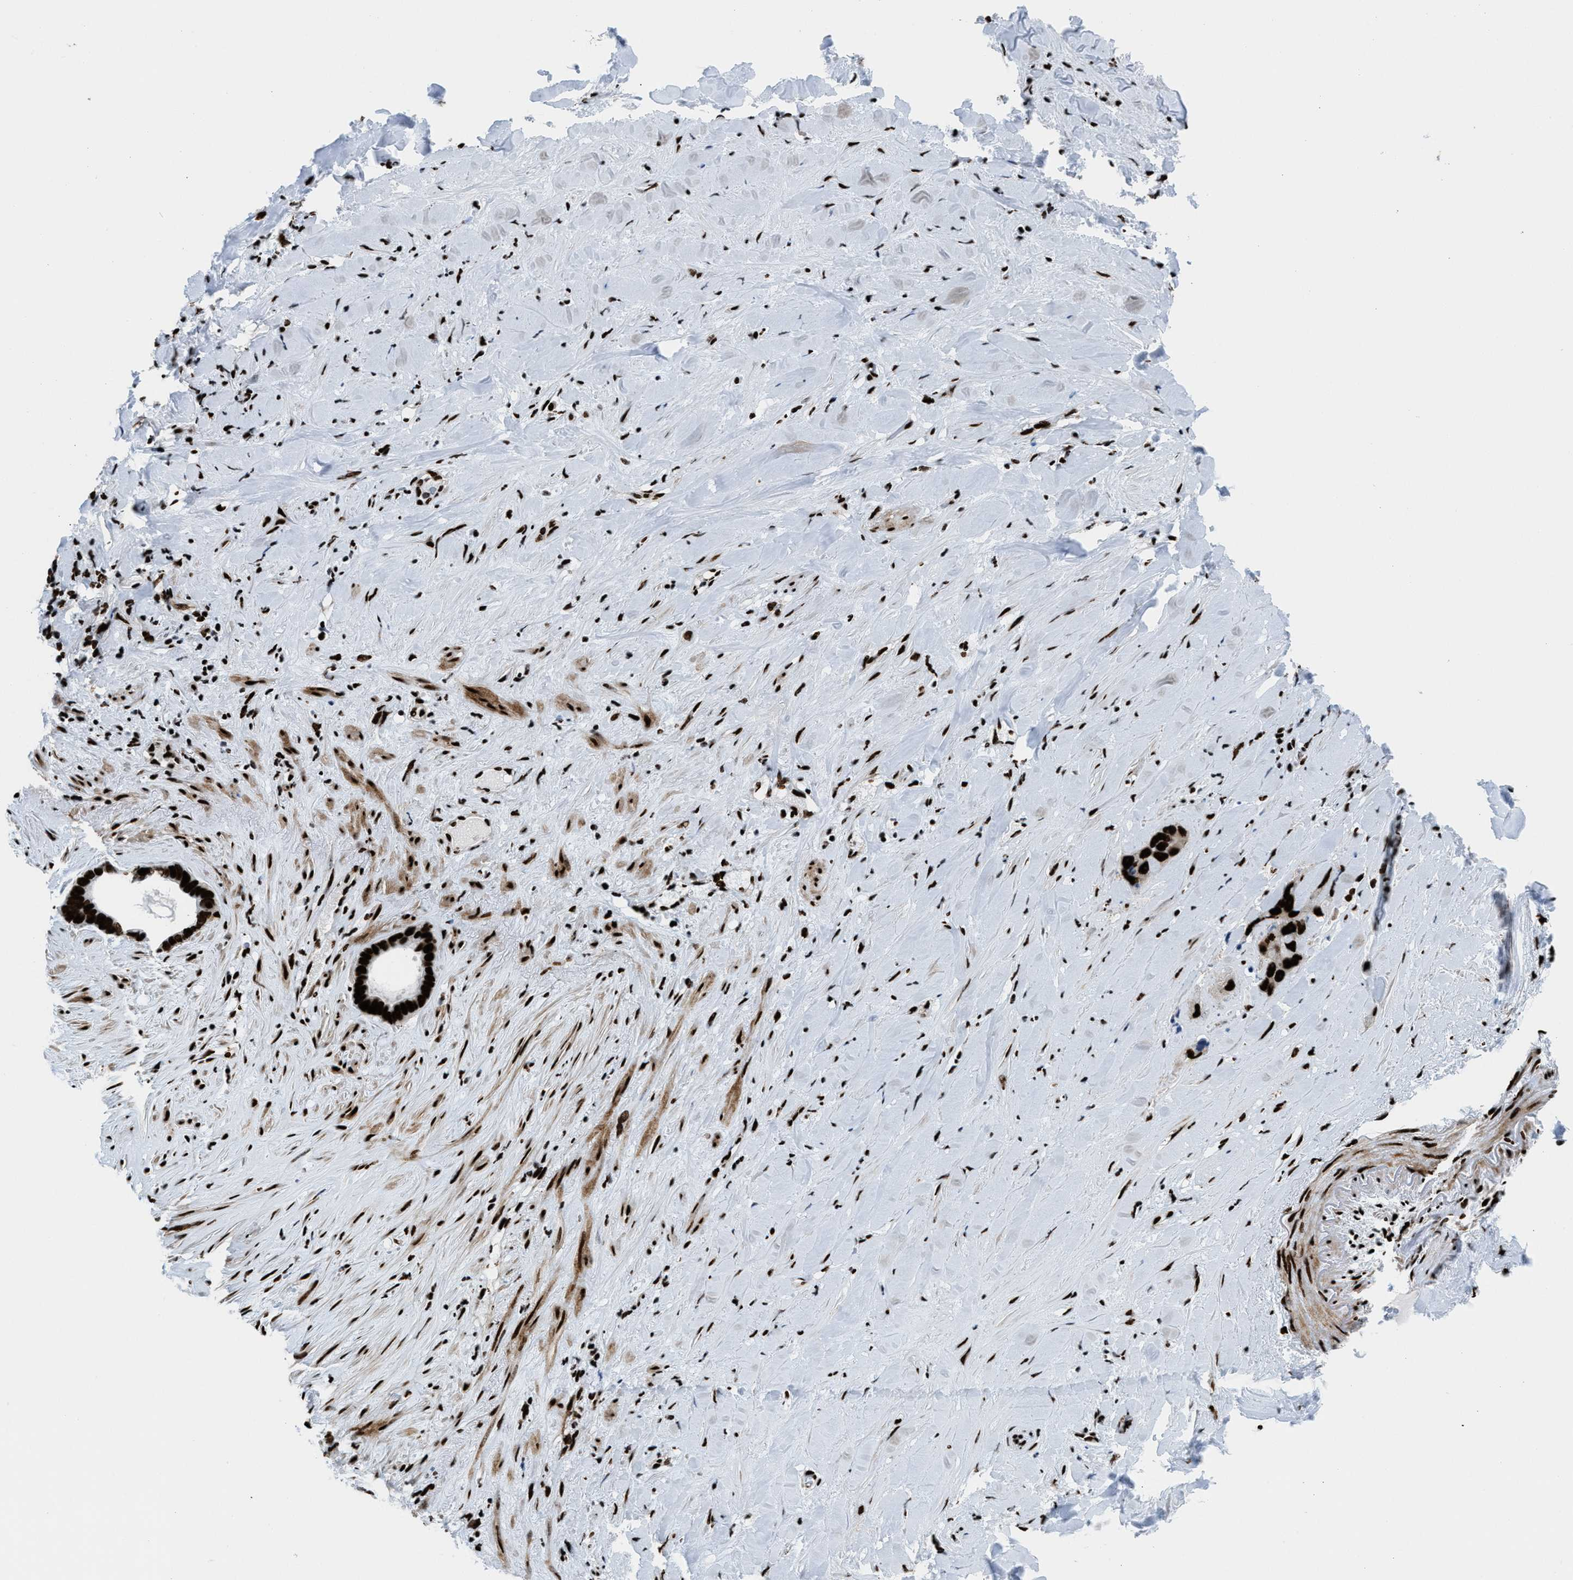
{"staining": {"intensity": "strong", "quantity": ">75%", "location": "nuclear"}, "tissue": "liver cancer", "cell_type": "Tumor cells", "image_type": "cancer", "snomed": [{"axis": "morphology", "description": "Cholangiocarcinoma"}, {"axis": "topography", "description": "Liver"}], "caption": "Liver cancer (cholangiocarcinoma) was stained to show a protein in brown. There is high levels of strong nuclear staining in approximately >75% of tumor cells. (Stains: DAB in brown, nuclei in blue, Microscopy: brightfield microscopy at high magnification).", "gene": "NONO", "patient": {"sex": "female", "age": 65}}